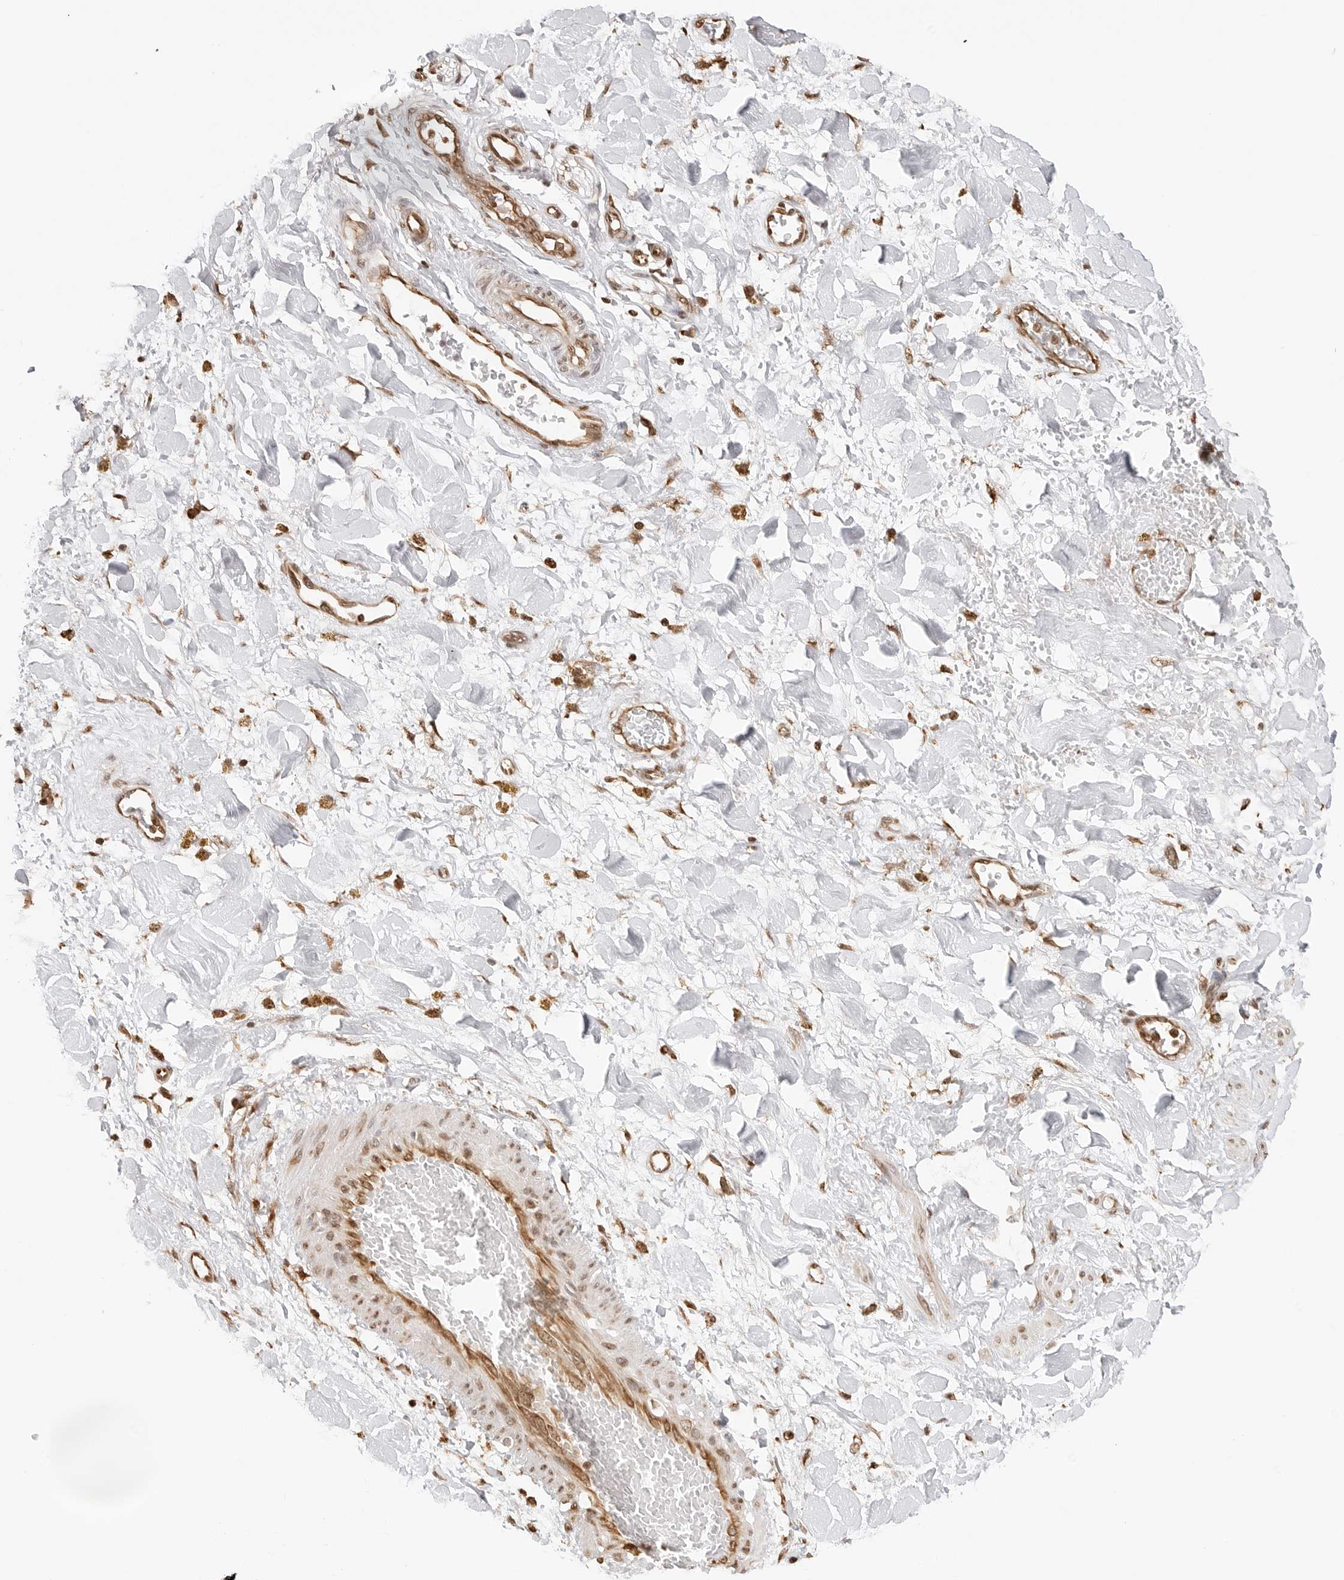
{"staining": {"intensity": "moderate", "quantity": ">75%", "location": "nuclear"}, "tissue": "adipose tissue", "cell_type": "Adipocytes", "image_type": "normal", "snomed": [{"axis": "morphology", "description": "Normal tissue, NOS"}, {"axis": "topography", "description": "Kidney"}, {"axis": "topography", "description": "Peripheral nerve tissue"}], "caption": "This is an image of immunohistochemistry staining of benign adipose tissue, which shows moderate expression in the nuclear of adipocytes.", "gene": "FKBP14", "patient": {"sex": "male", "age": 7}}